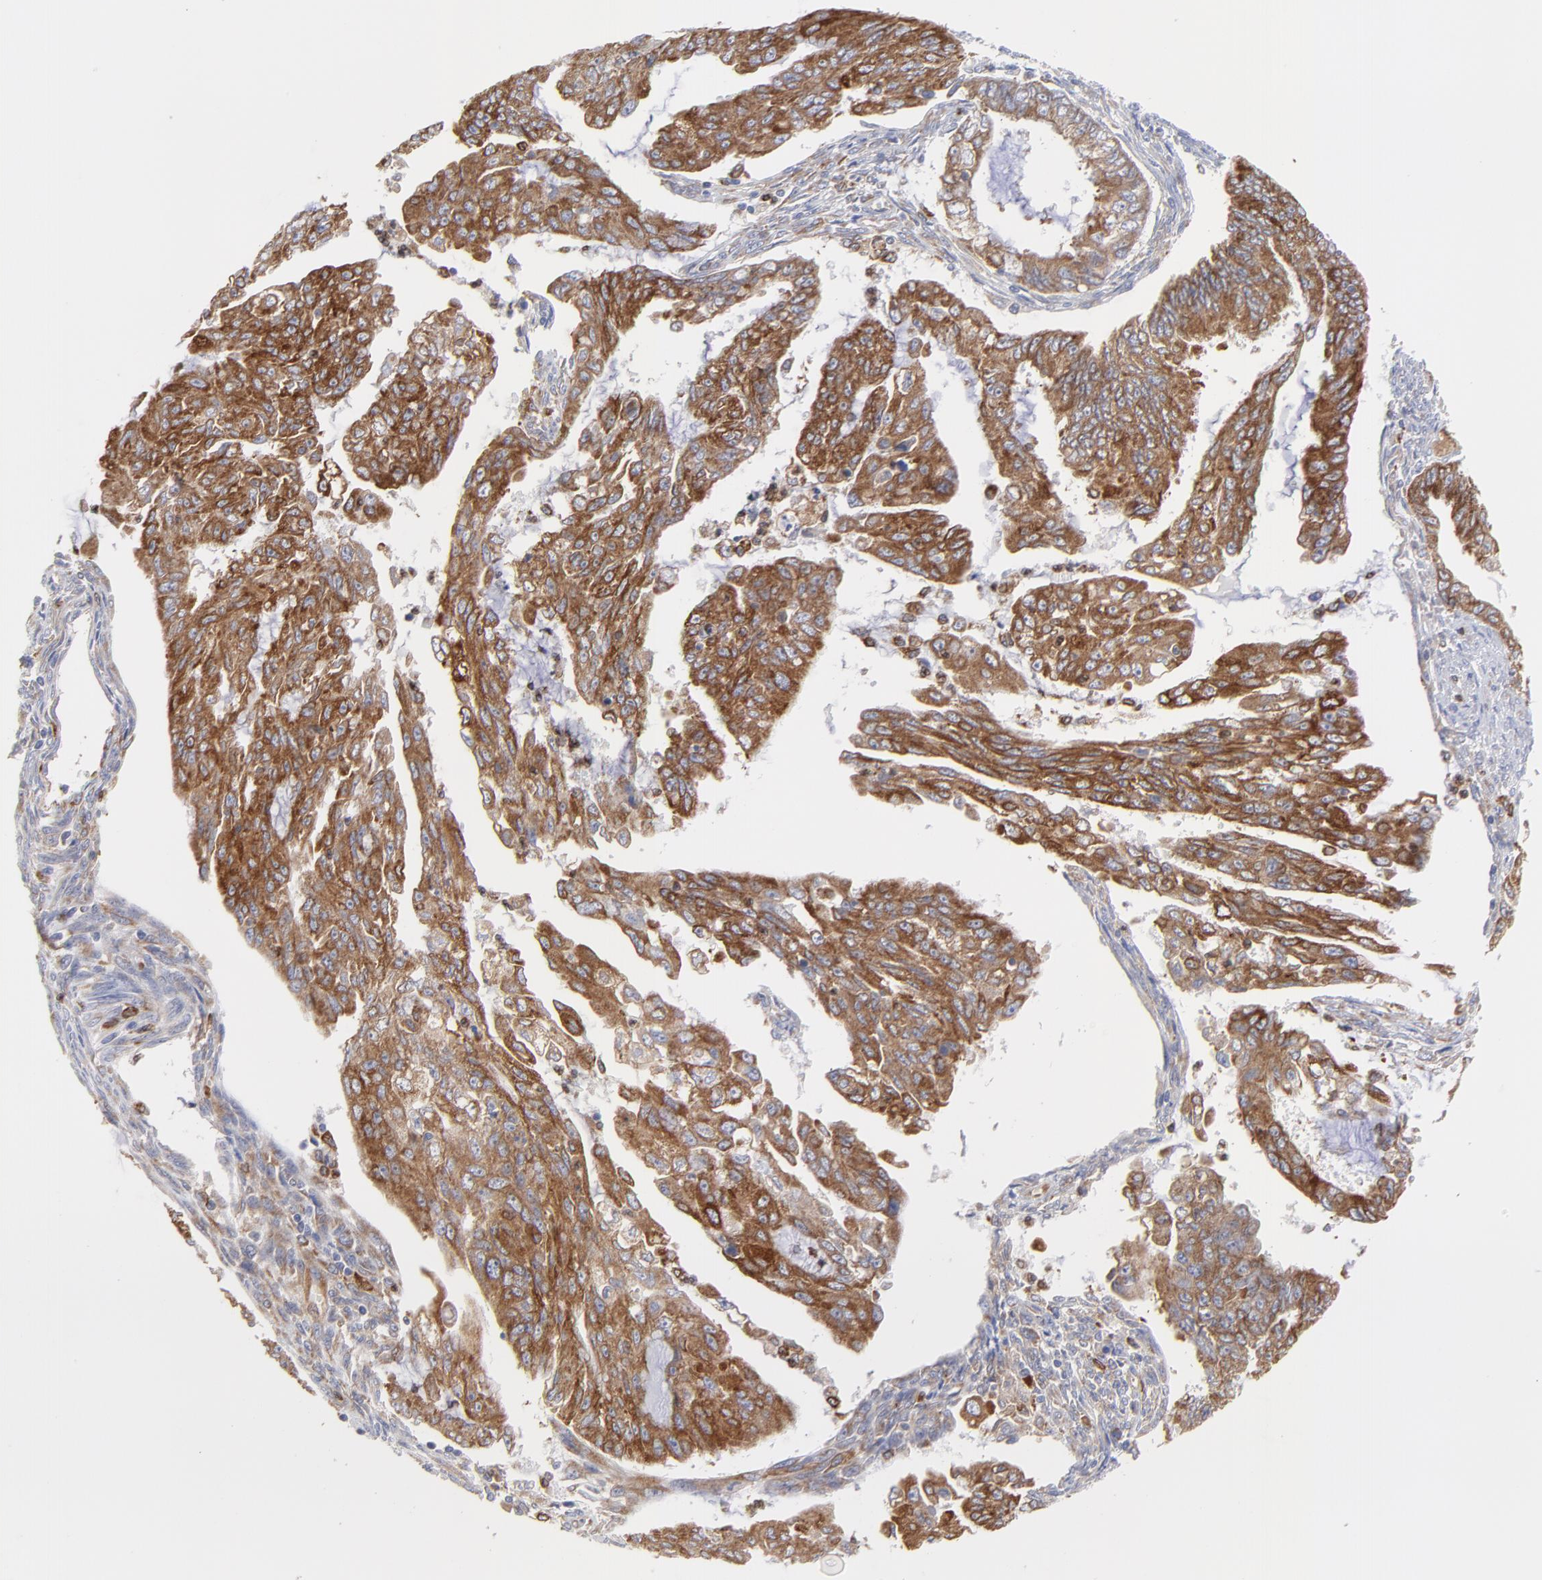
{"staining": {"intensity": "strong", "quantity": ">75%", "location": "cytoplasmic/membranous"}, "tissue": "endometrial cancer", "cell_type": "Tumor cells", "image_type": "cancer", "snomed": [{"axis": "morphology", "description": "Adenocarcinoma, NOS"}, {"axis": "topography", "description": "Endometrium"}], "caption": "Adenocarcinoma (endometrial) stained for a protein (brown) displays strong cytoplasmic/membranous positive expression in about >75% of tumor cells.", "gene": "MOSPD2", "patient": {"sex": "female", "age": 75}}